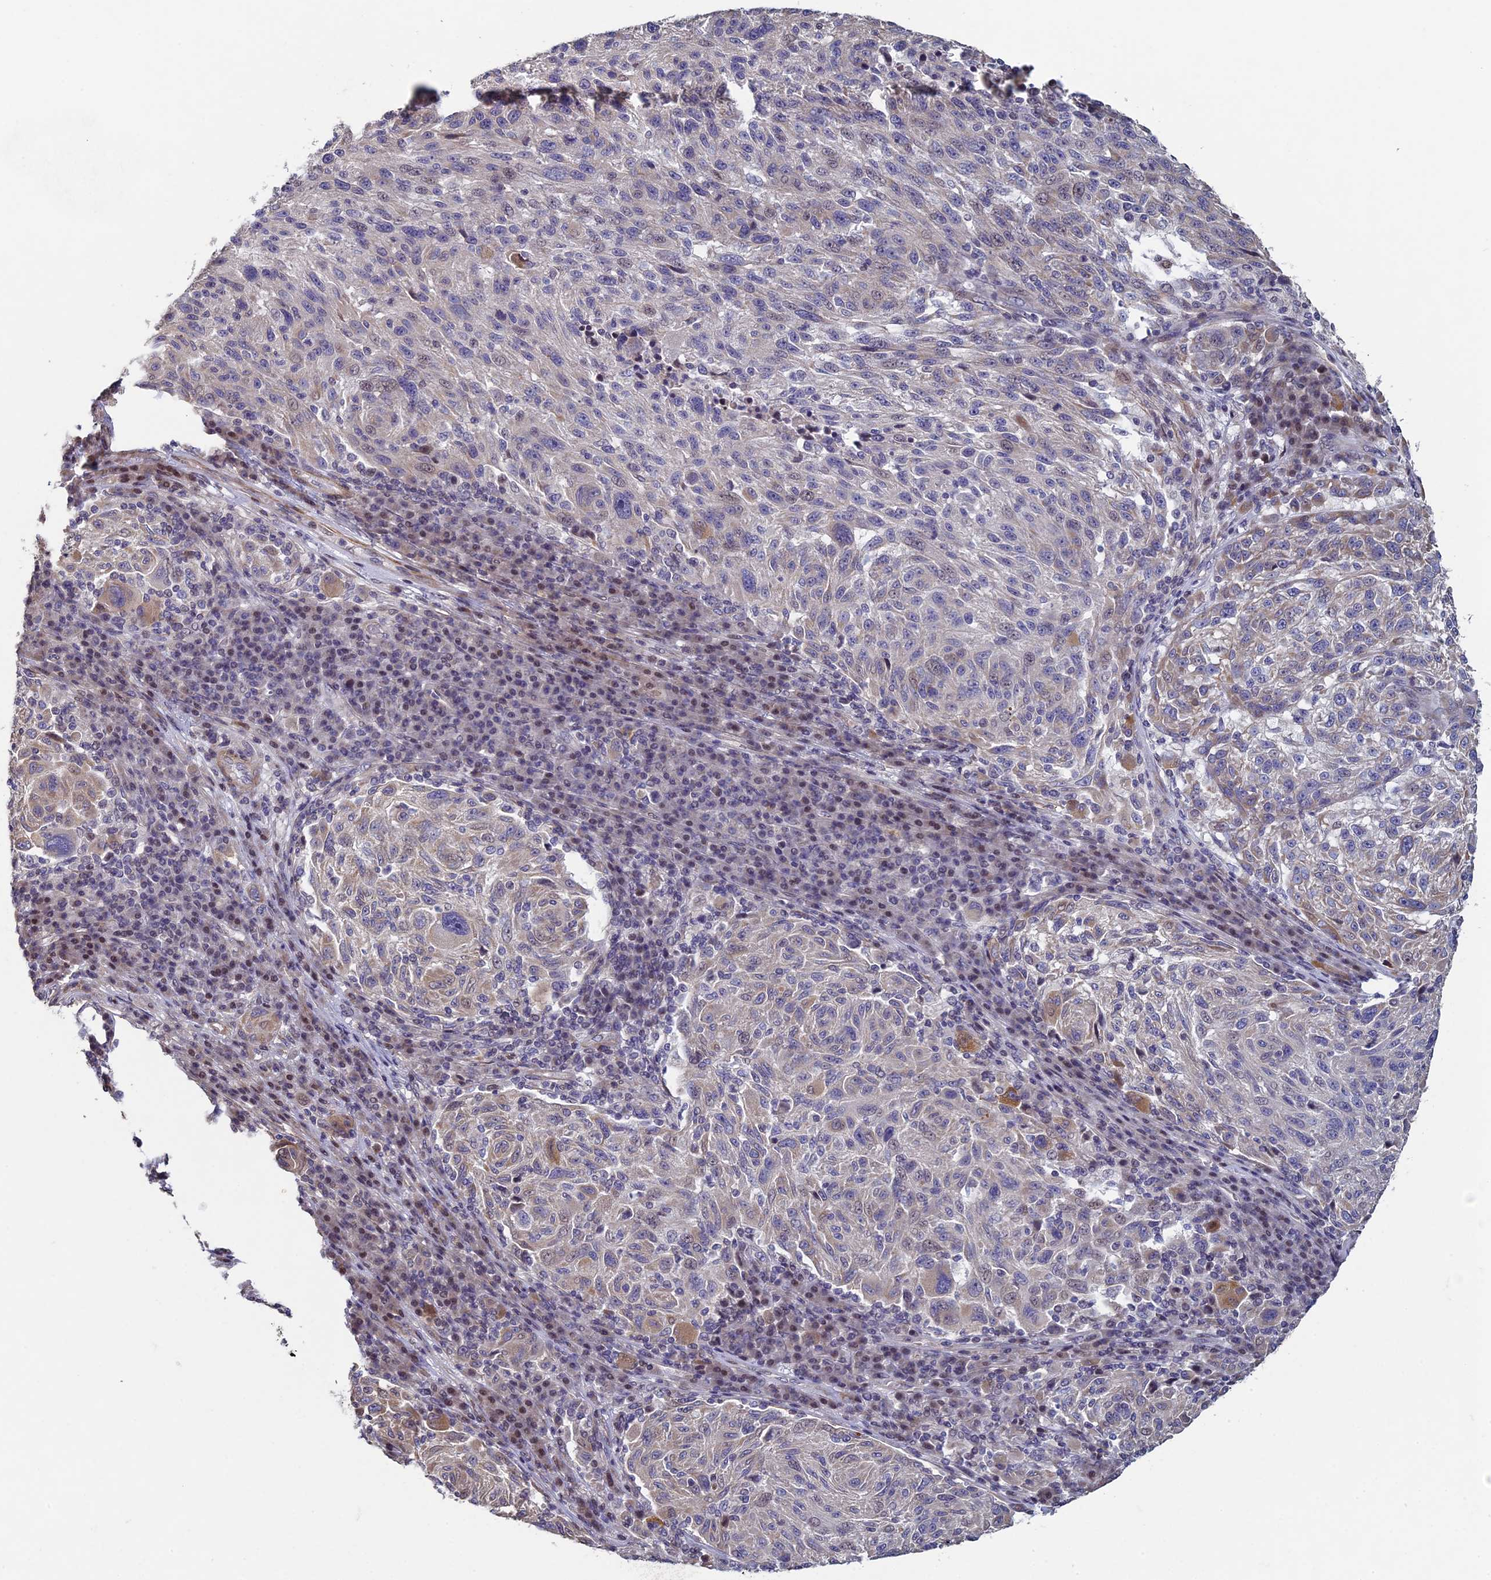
{"staining": {"intensity": "moderate", "quantity": "<25%", "location": "cytoplasmic/membranous"}, "tissue": "melanoma", "cell_type": "Tumor cells", "image_type": "cancer", "snomed": [{"axis": "morphology", "description": "Malignant melanoma, NOS"}, {"axis": "topography", "description": "Skin"}], "caption": "A high-resolution histopathology image shows IHC staining of melanoma, which reveals moderate cytoplasmic/membranous staining in about <25% of tumor cells. (DAB (3,3'-diaminobenzidine) IHC, brown staining for protein, blue staining for nuclei).", "gene": "DIXDC1", "patient": {"sex": "male", "age": 53}}